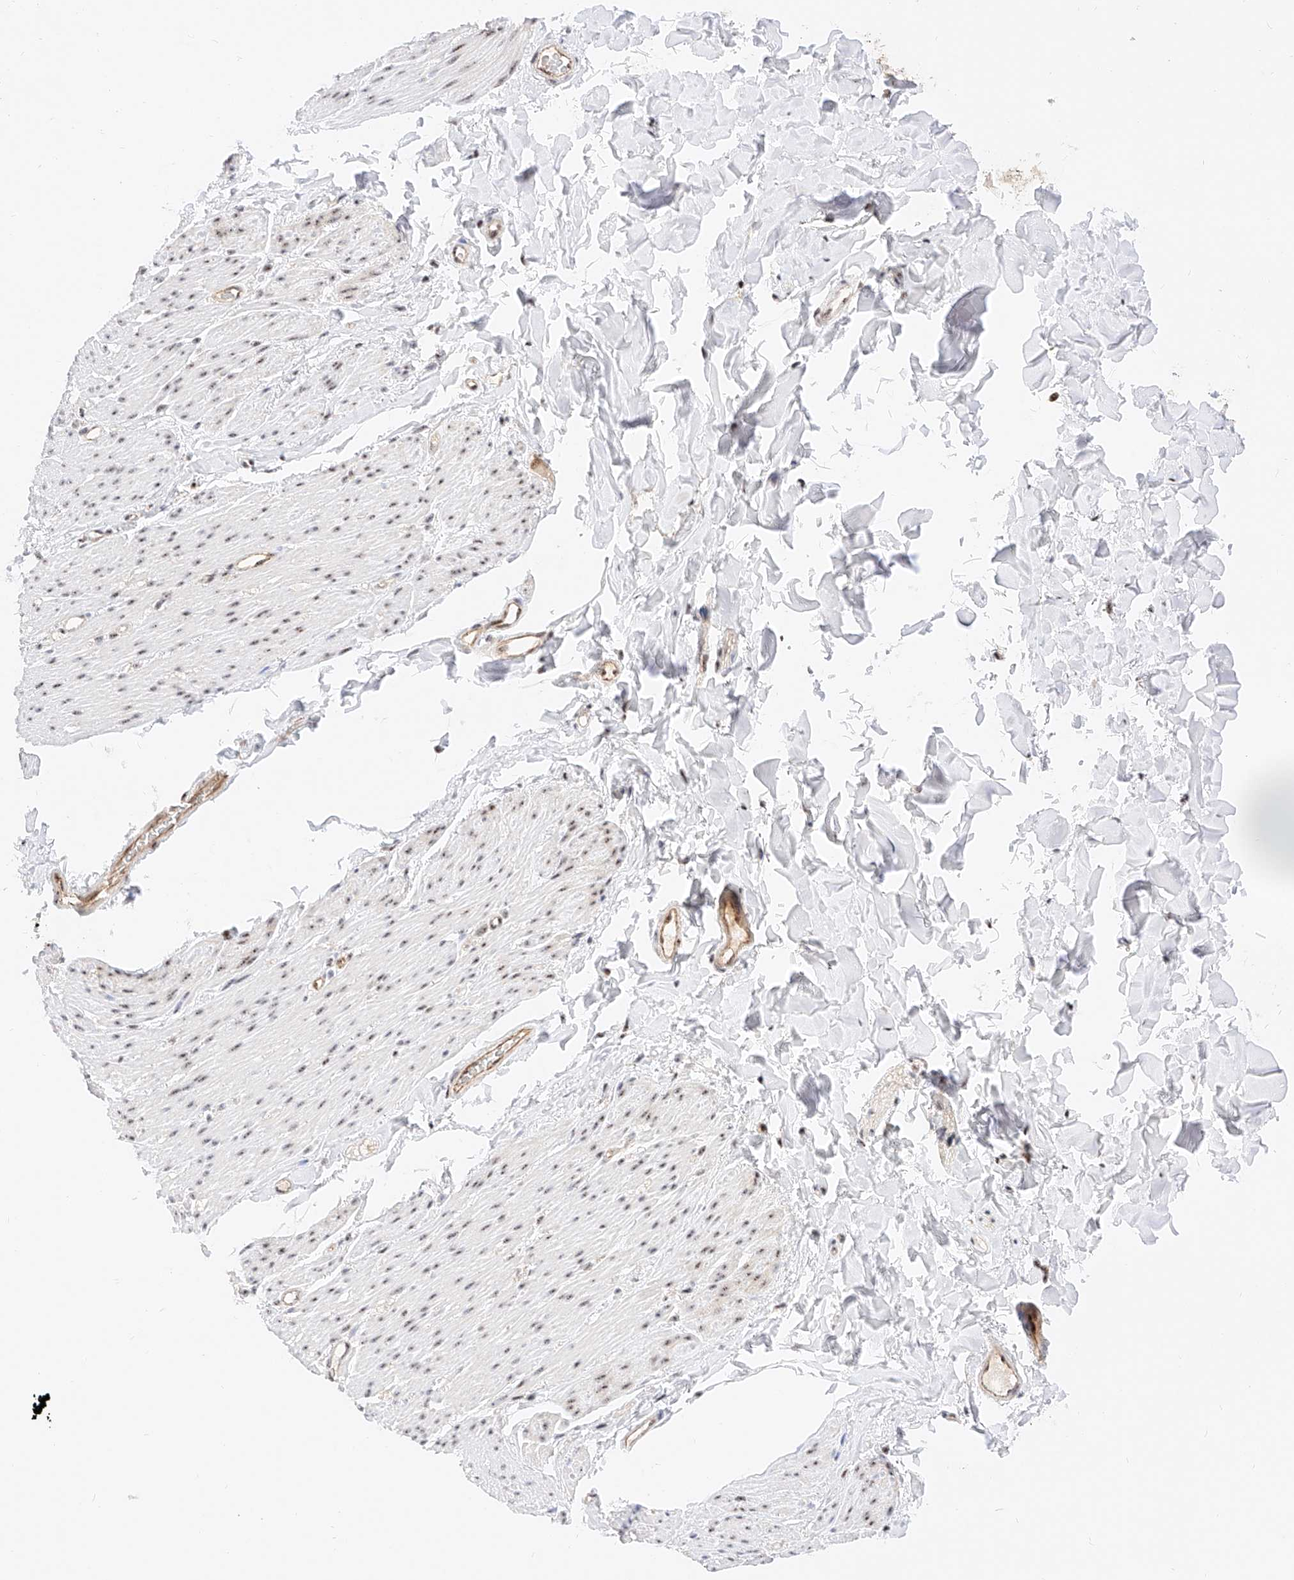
{"staining": {"intensity": "moderate", "quantity": "25%-75%", "location": "nuclear"}, "tissue": "smooth muscle", "cell_type": "Smooth muscle cells", "image_type": "normal", "snomed": [{"axis": "morphology", "description": "Normal tissue, NOS"}, {"axis": "topography", "description": "Colon"}, {"axis": "topography", "description": "Peripheral nerve tissue"}], "caption": "The histopathology image exhibits immunohistochemical staining of benign smooth muscle. There is moderate nuclear positivity is present in about 25%-75% of smooth muscle cells. Nuclei are stained in blue.", "gene": "ATXN7L2", "patient": {"sex": "female", "age": 61}}